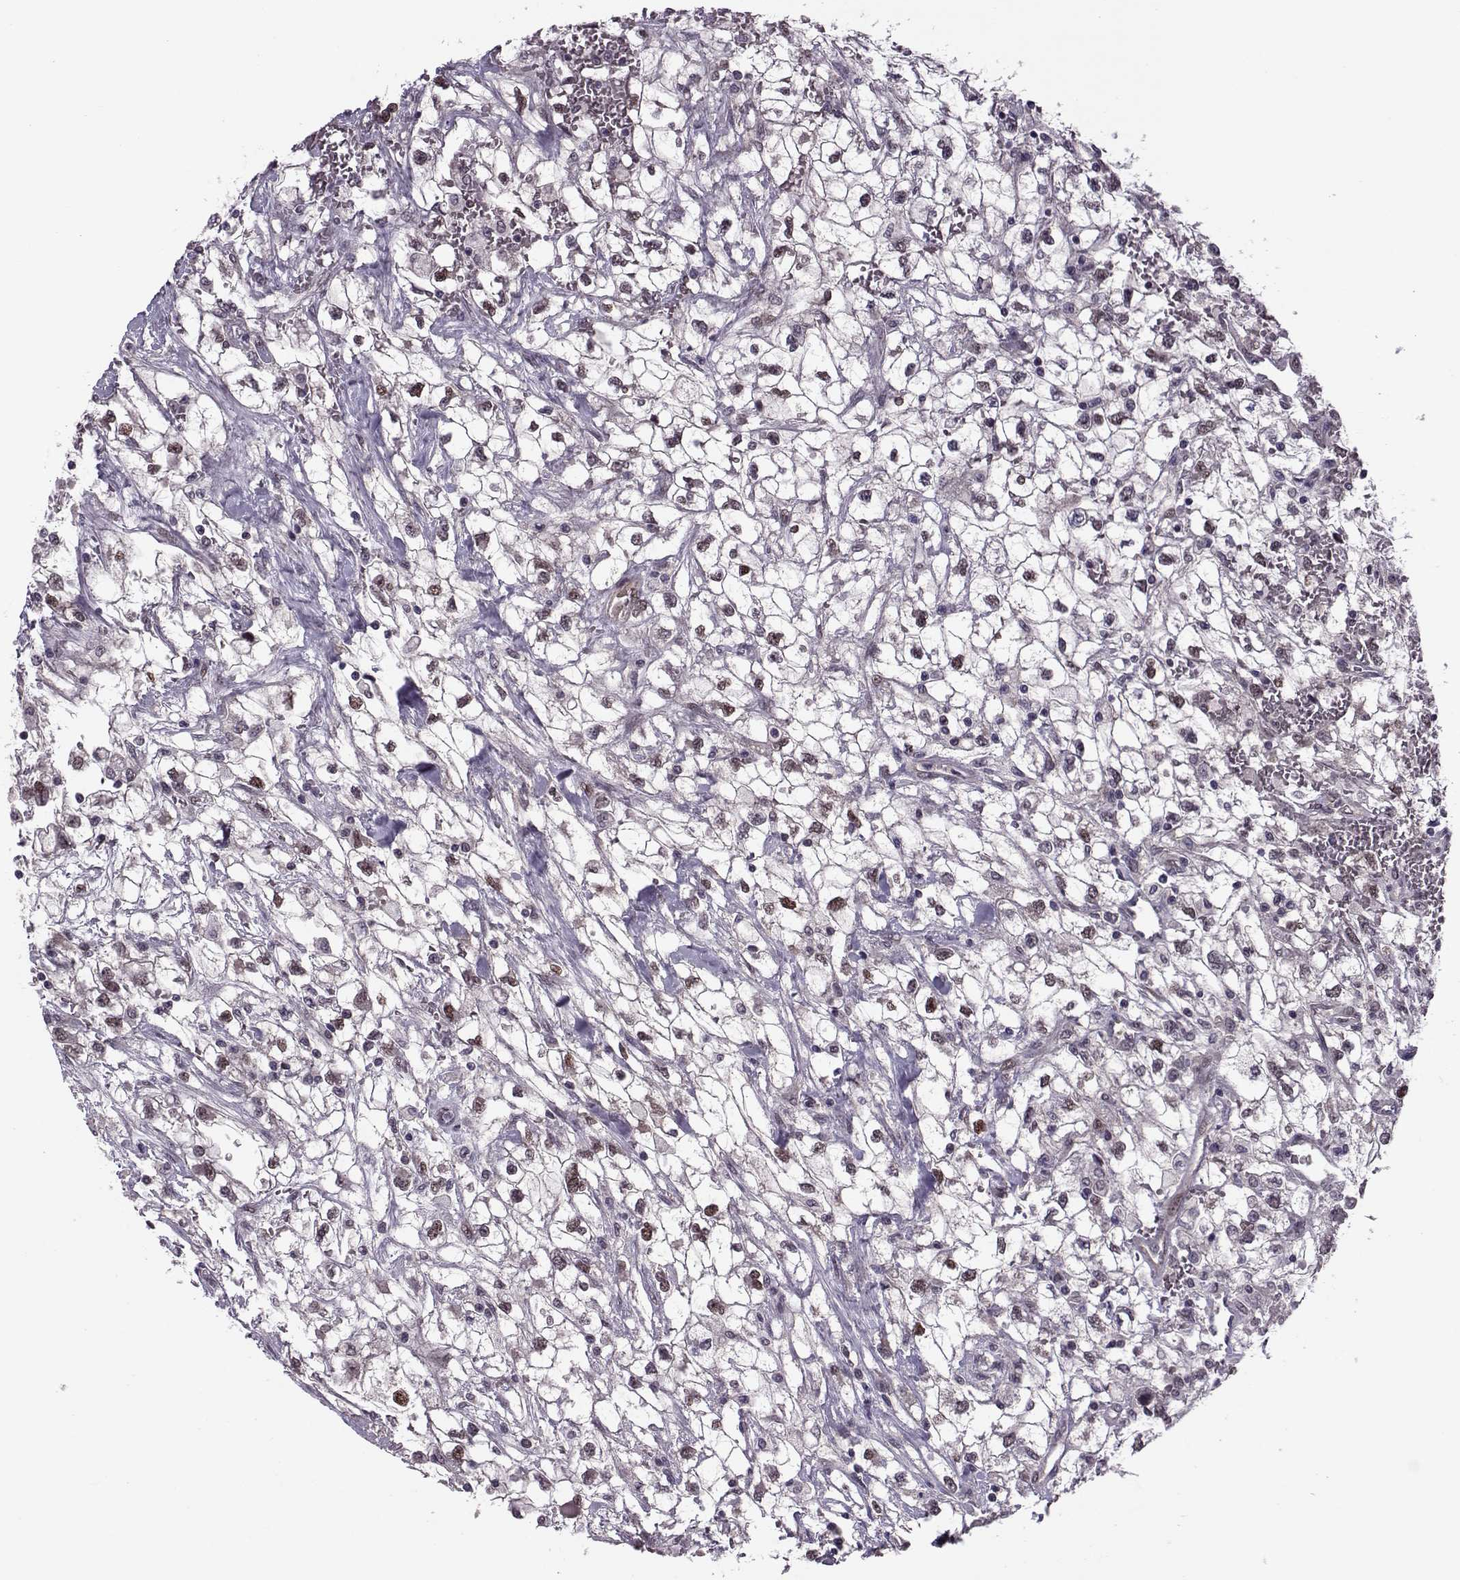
{"staining": {"intensity": "weak", "quantity": "<25%", "location": "nuclear"}, "tissue": "renal cancer", "cell_type": "Tumor cells", "image_type": "cancer", "snomed": [{"axis": "morphology", "description": "Adenocarcinoma, NOS"}, {"axis": "topography", "description": "Kidney"}], "caption": "DAB immunohistochemical staining of human renal cancer reveals no significant positivity in tumor cells. (DAB immunohistochemistry, high magnification).", "gene": "CDK4", "patient": {"sex": "male", "age": 59}}